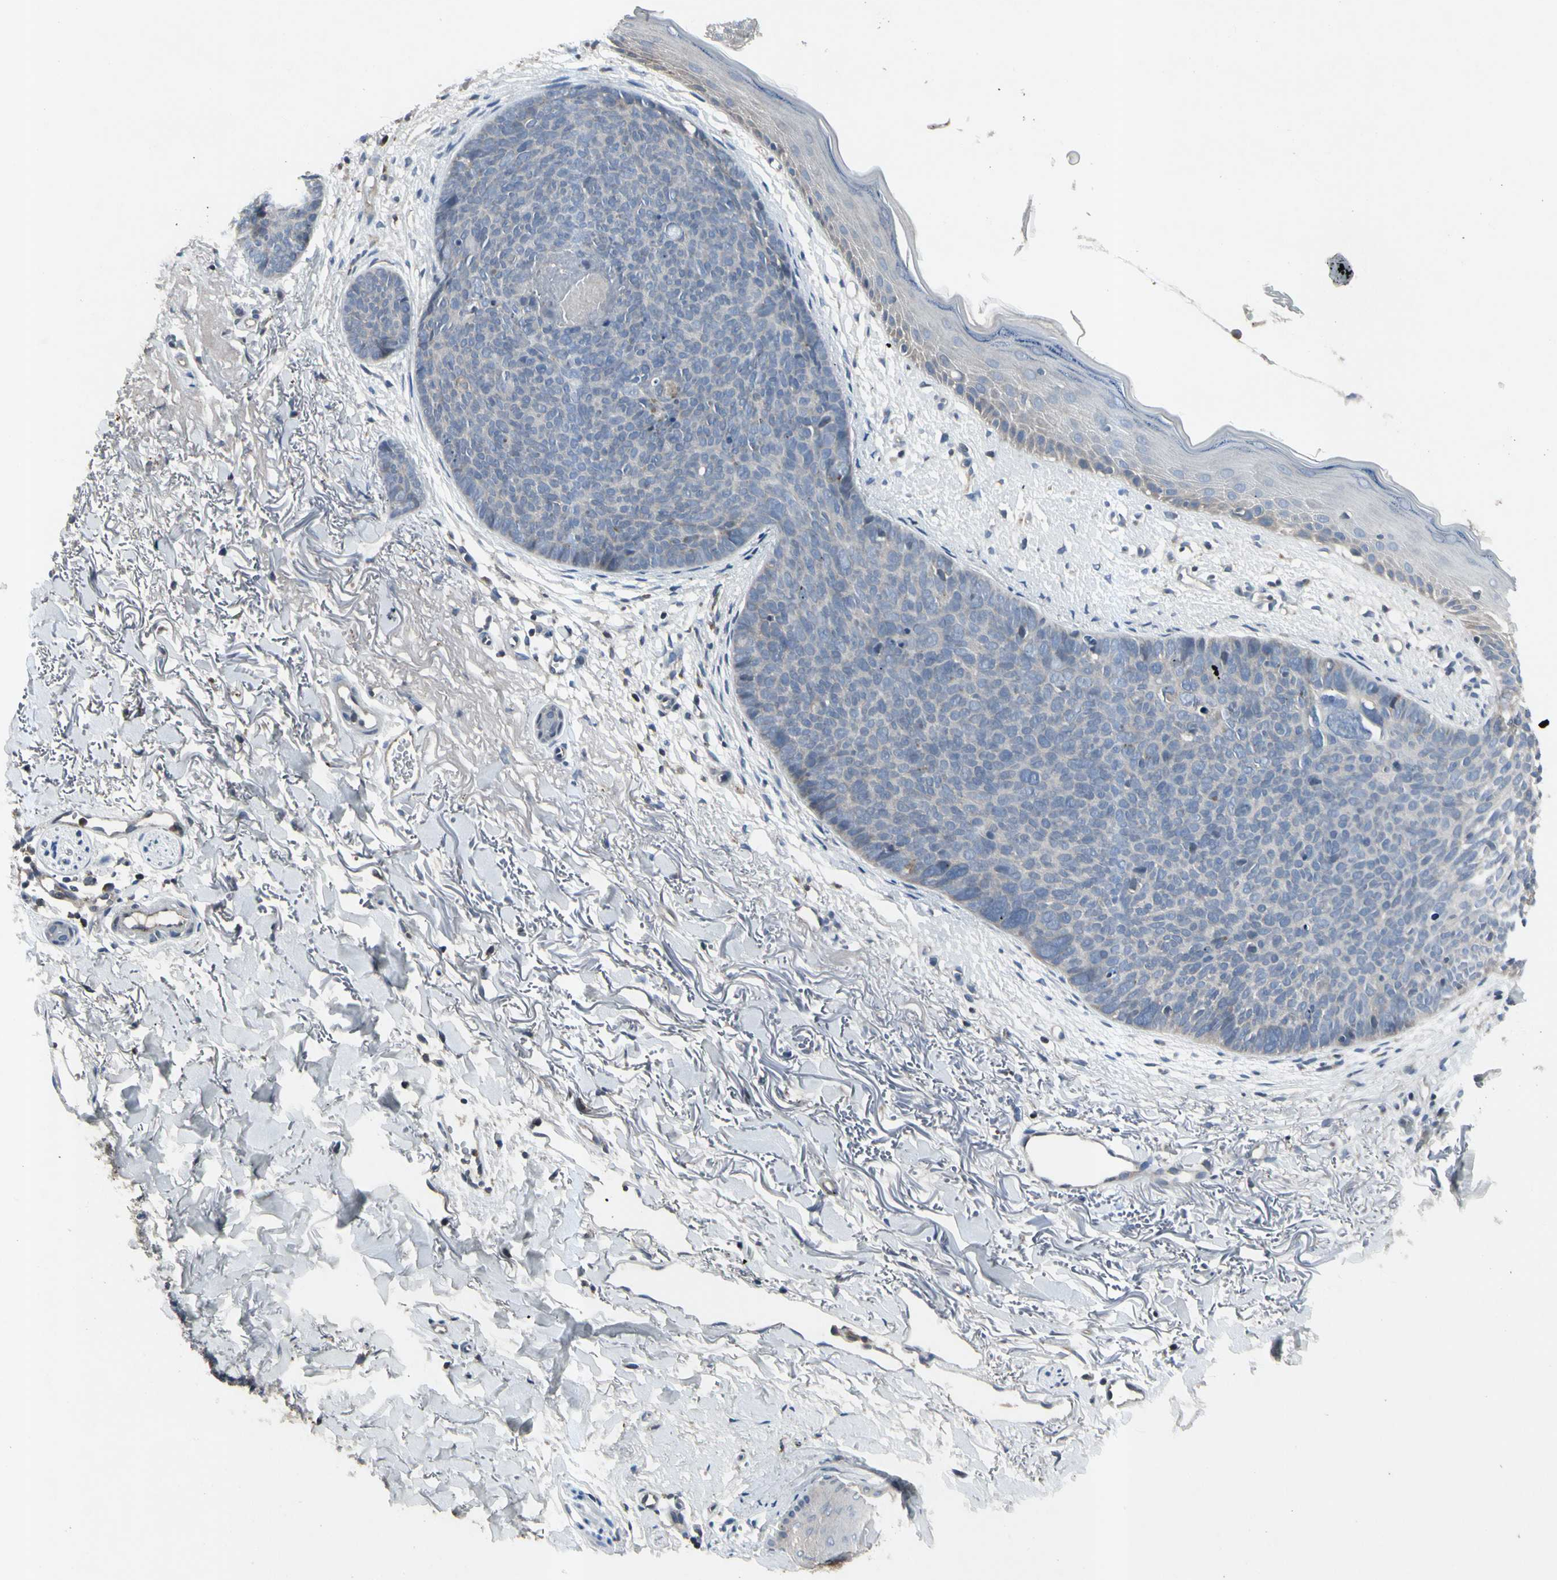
{"staining": {"intensity": "weak", "quantity": "<25%", "location": "cytoplasmic/membranous"}, "tissue": "skin cancer", "cell_type": "Tumor cells", "image_type": "cancer", "snomed": [{"axis": "morphology", "description": "Basal cell carcinoma"}, {"axis": "topography", "description": "Skin"}], "caption": "Tumor cells are negative for brown protein staining in skin basal cell carcinoma.", "gene": "NMI", "patient": {"sex": "female", "age": 70}}